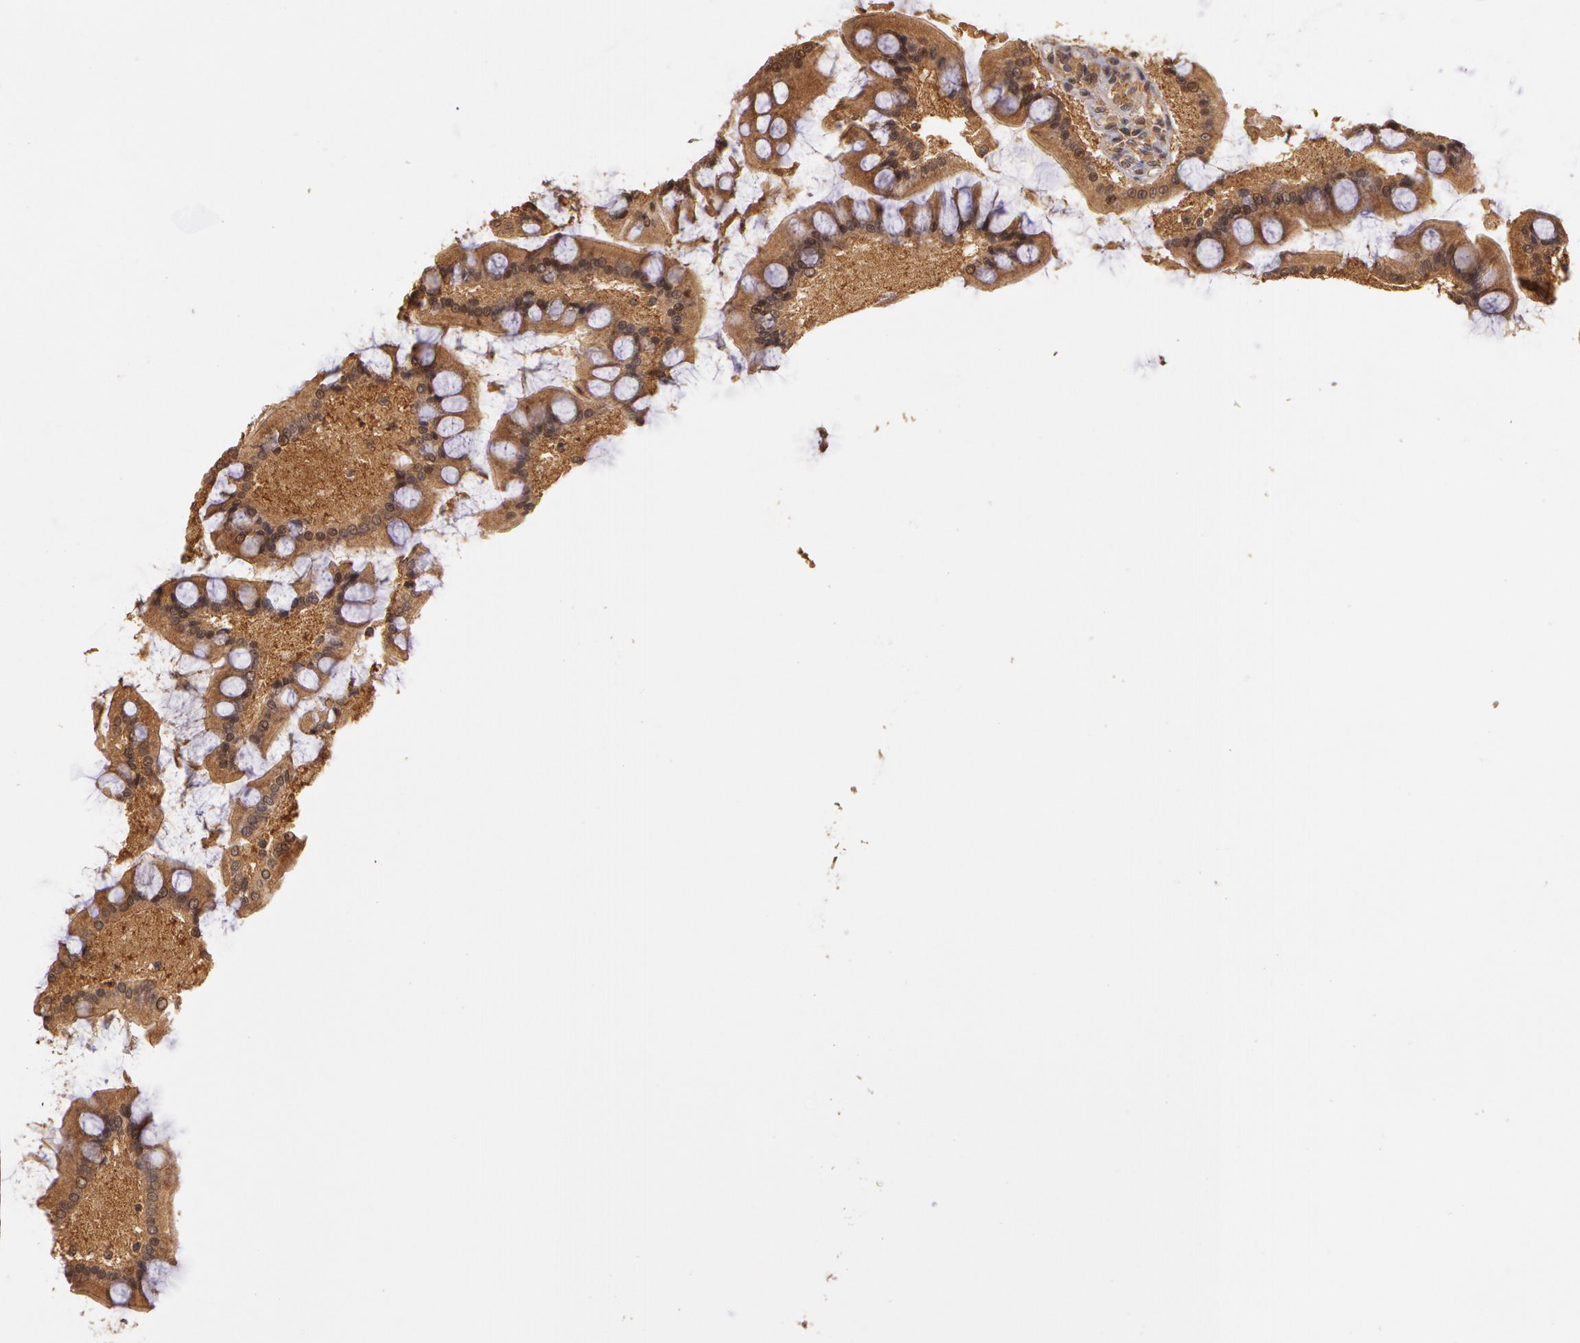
{"staining": {"intensity": "strong", "quantity": ">75%", "location": "cytoplasmic/membranous"}, "tissue": "gallbladder", "cell_type": "Glandular cells", "image_type": "normal", "snomed": [{"axis": "morphology", "description": "Normal tissue, NOS"}, {"axis": "morphology", "description": "Inflammation, NOS"}, {"axis": "topography", "description": "Gallbladder"}], "caption": "High-power microscopy captured an IHC micrograph of normal gallbladder, revealing strong cytoplasmic/membranous staining in about >75% of glandular cells. Immunohistochemistry (ihc) stains the protein of interest in brown and the nuclei are stained blue.", "gene": "ASCC2", "patient": {"sex": "male", "age": 66}}